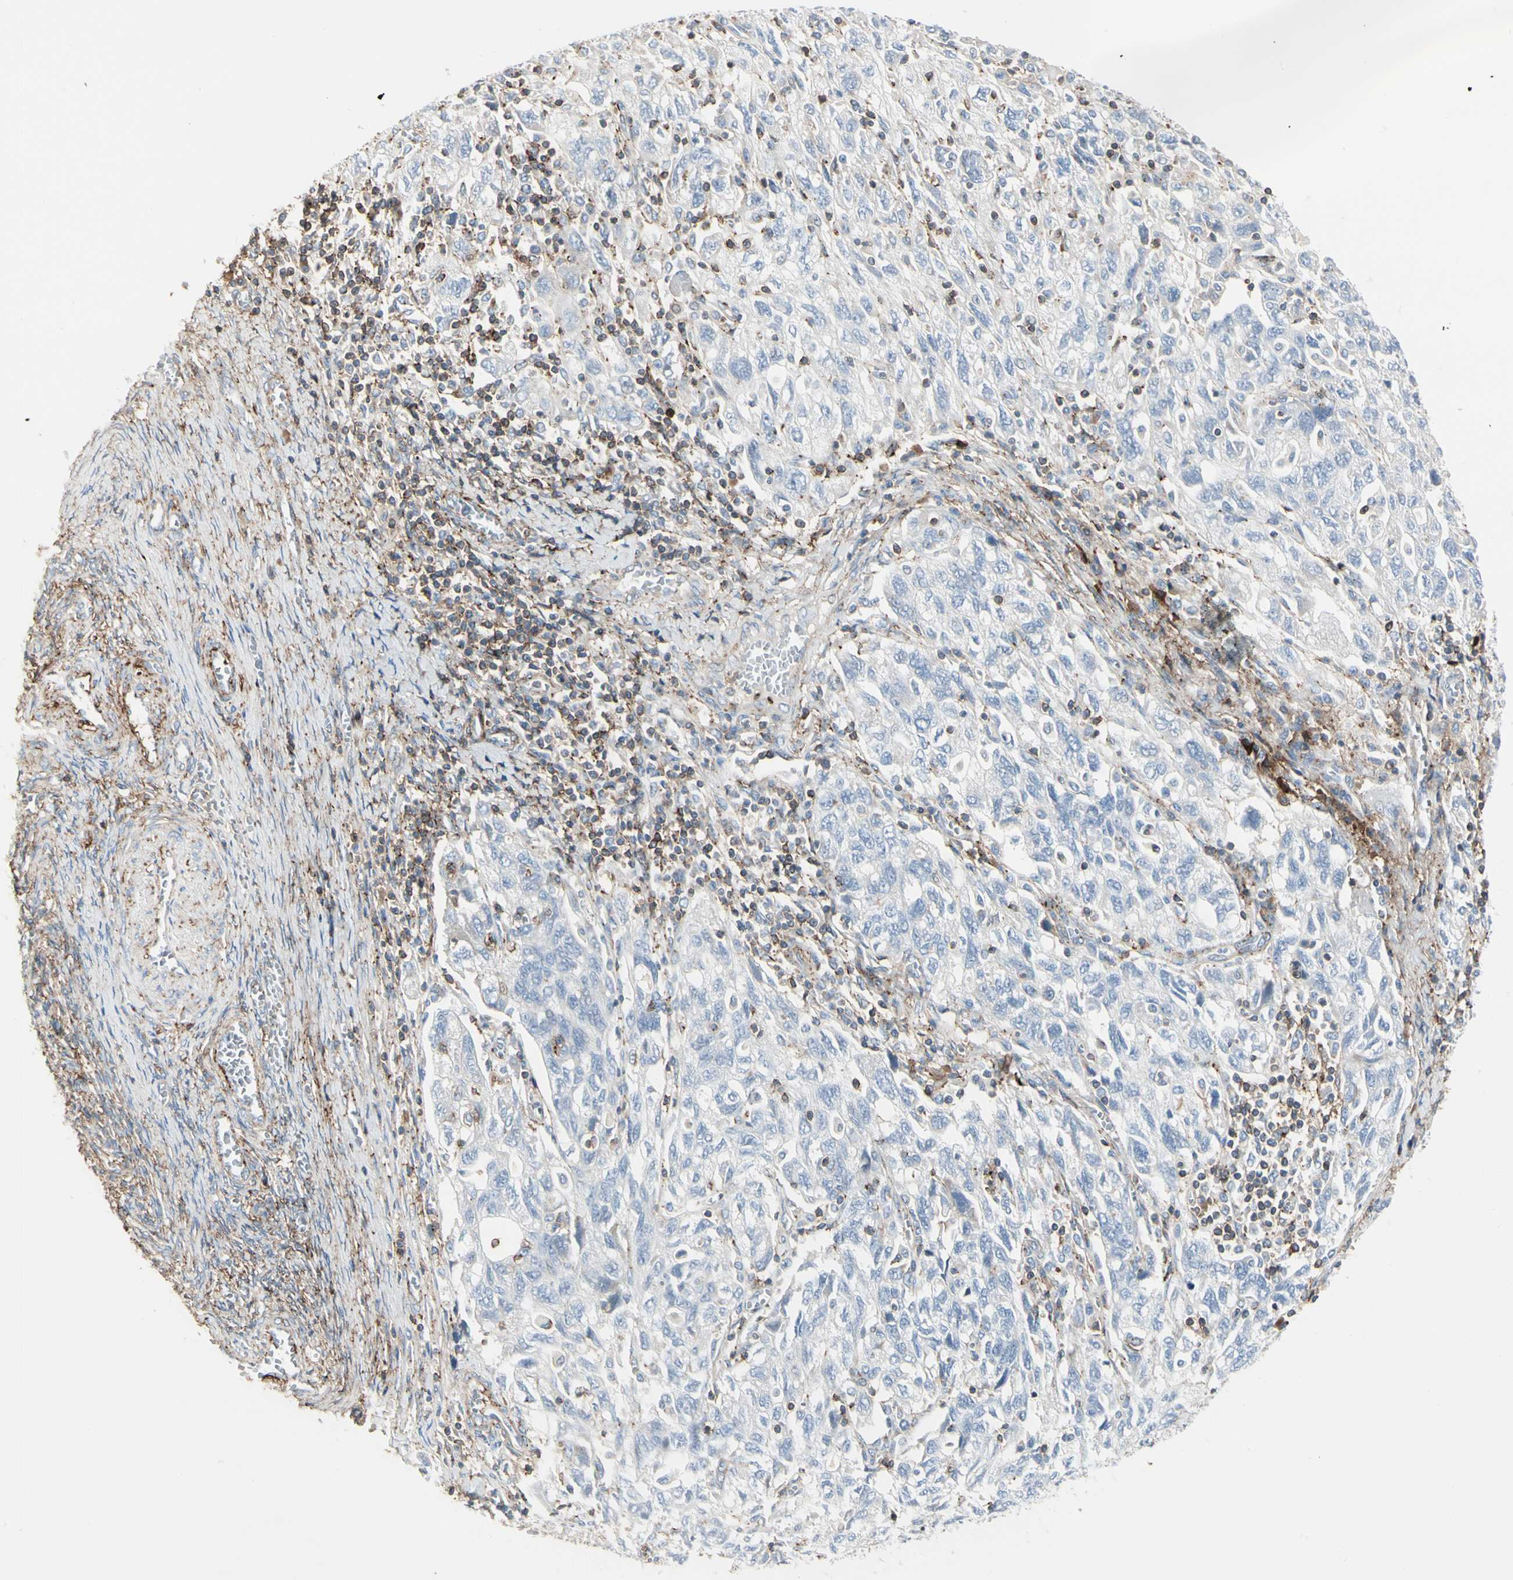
{"staining": {"intensity": "negative", "quantity": "none", "location": "none"}, "tissue": "ovarian cancer", "cell_type": "Tumor cells", "image_type": "cancer", "snomed": [{"axis": "morphology", "description": "Carcinoma, NOS"}, {"axis": "morphology", "description": "Cystadenocarcinoma, serous, NOS"}, {"axis": "topography", "description": "Ovary"}], "caption": "High power microscopy photomicrograph of an IHC histopathology image of carcinoma (ovarian), revealing no significant positivity in tumor cells.", "gene": "CLEC2B", "patient": {"sex": "female", "age": 69}}